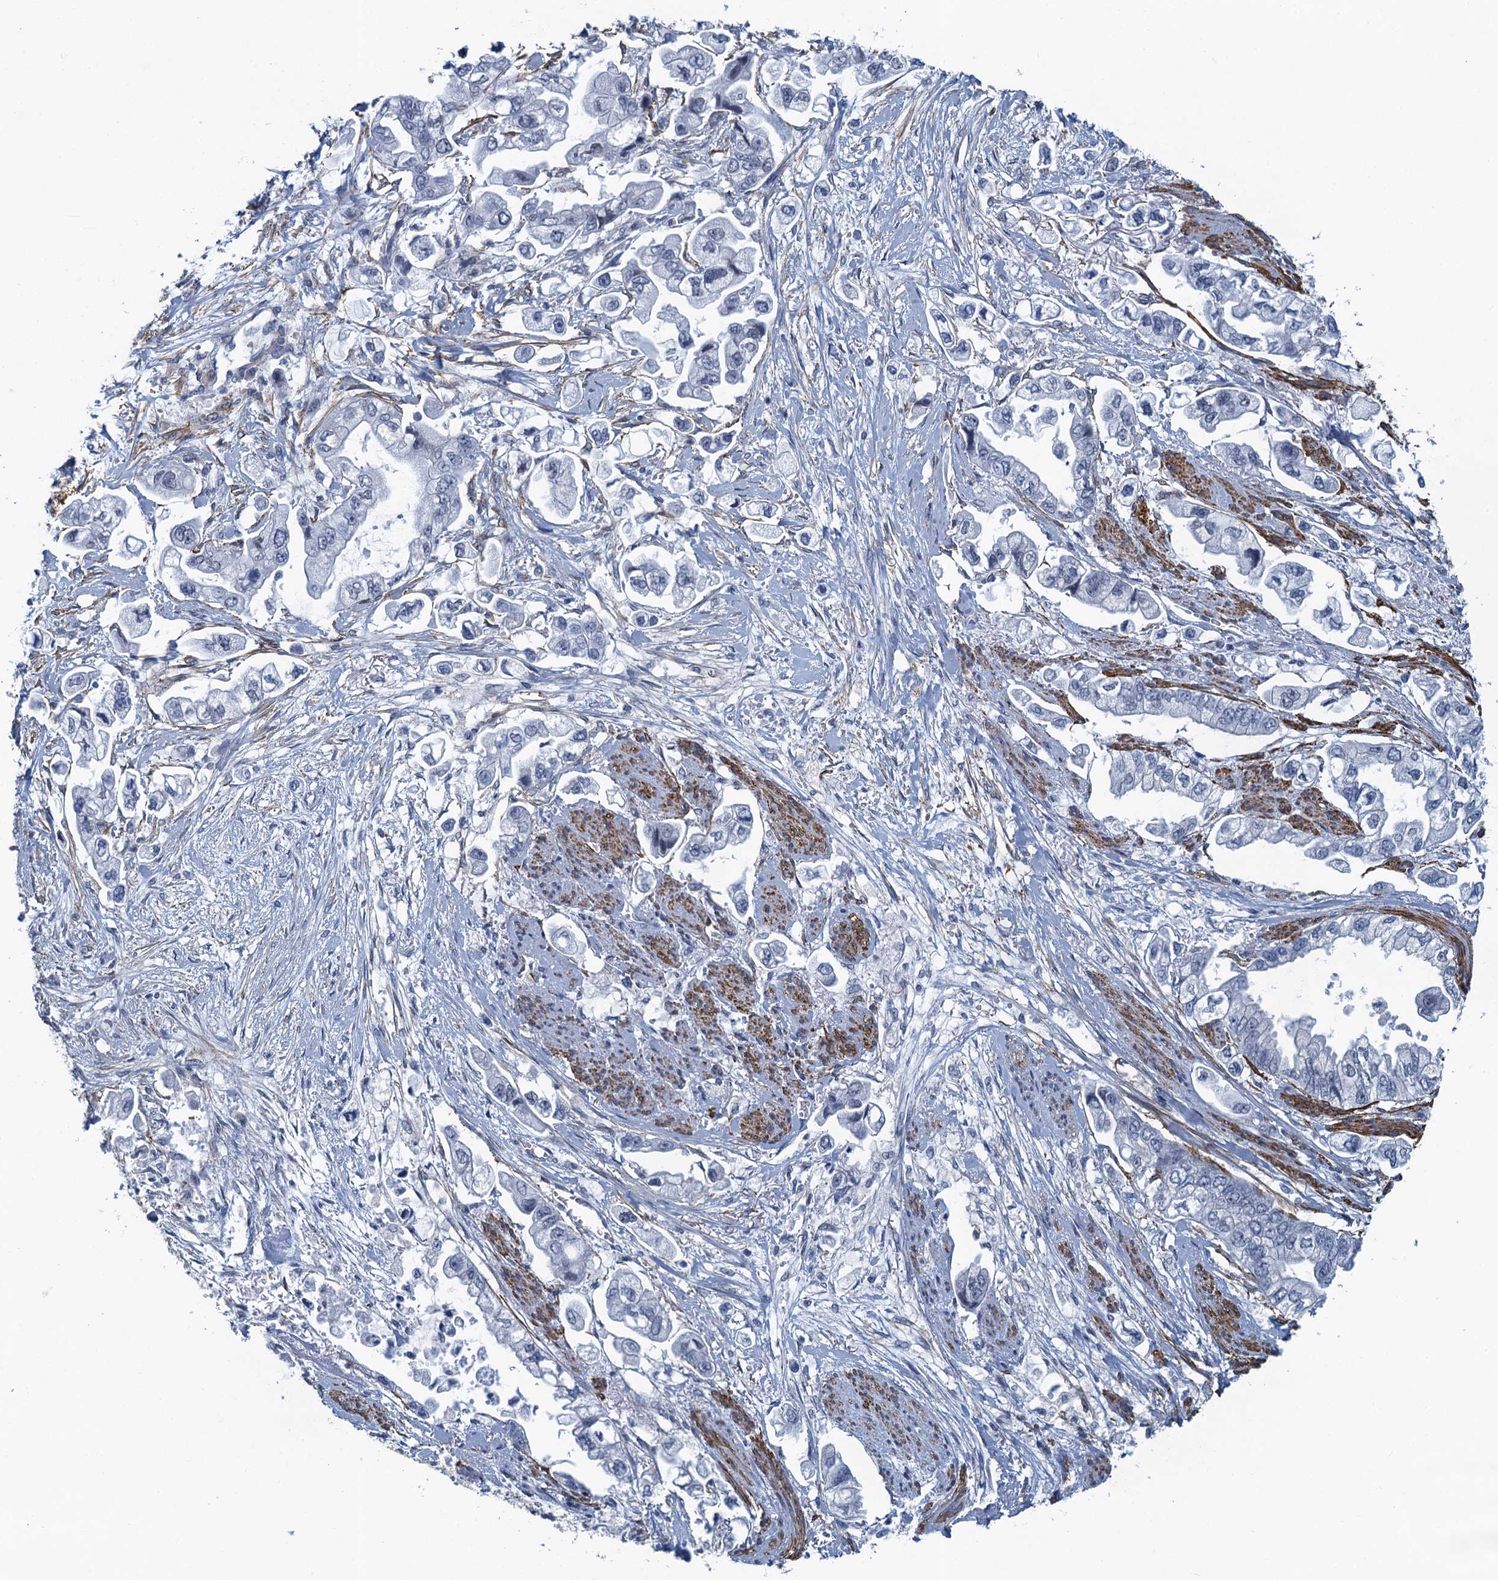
{"staining": {"intensity": "negative", "quantity": "none", "location": "none"}, "tissue": "stomach cancer", "cell_type": "Tumor cells", "image_type": "cancer", "snomed": [{"axis": "morphology", "description": "Adenocarcinoma, NOS"}, {"axis": "topography", "description": "Stomach"}], "caption": "High magnification brightfield microscopy of stomach cancer stained with DAB (3,3'-diaminobenzidine) (brown) and counterstained with hematoxylin (blue): tumor cells show no significant positivity.", "gene": "ALG2", "patient": {"sex": "male", "age": 62}}